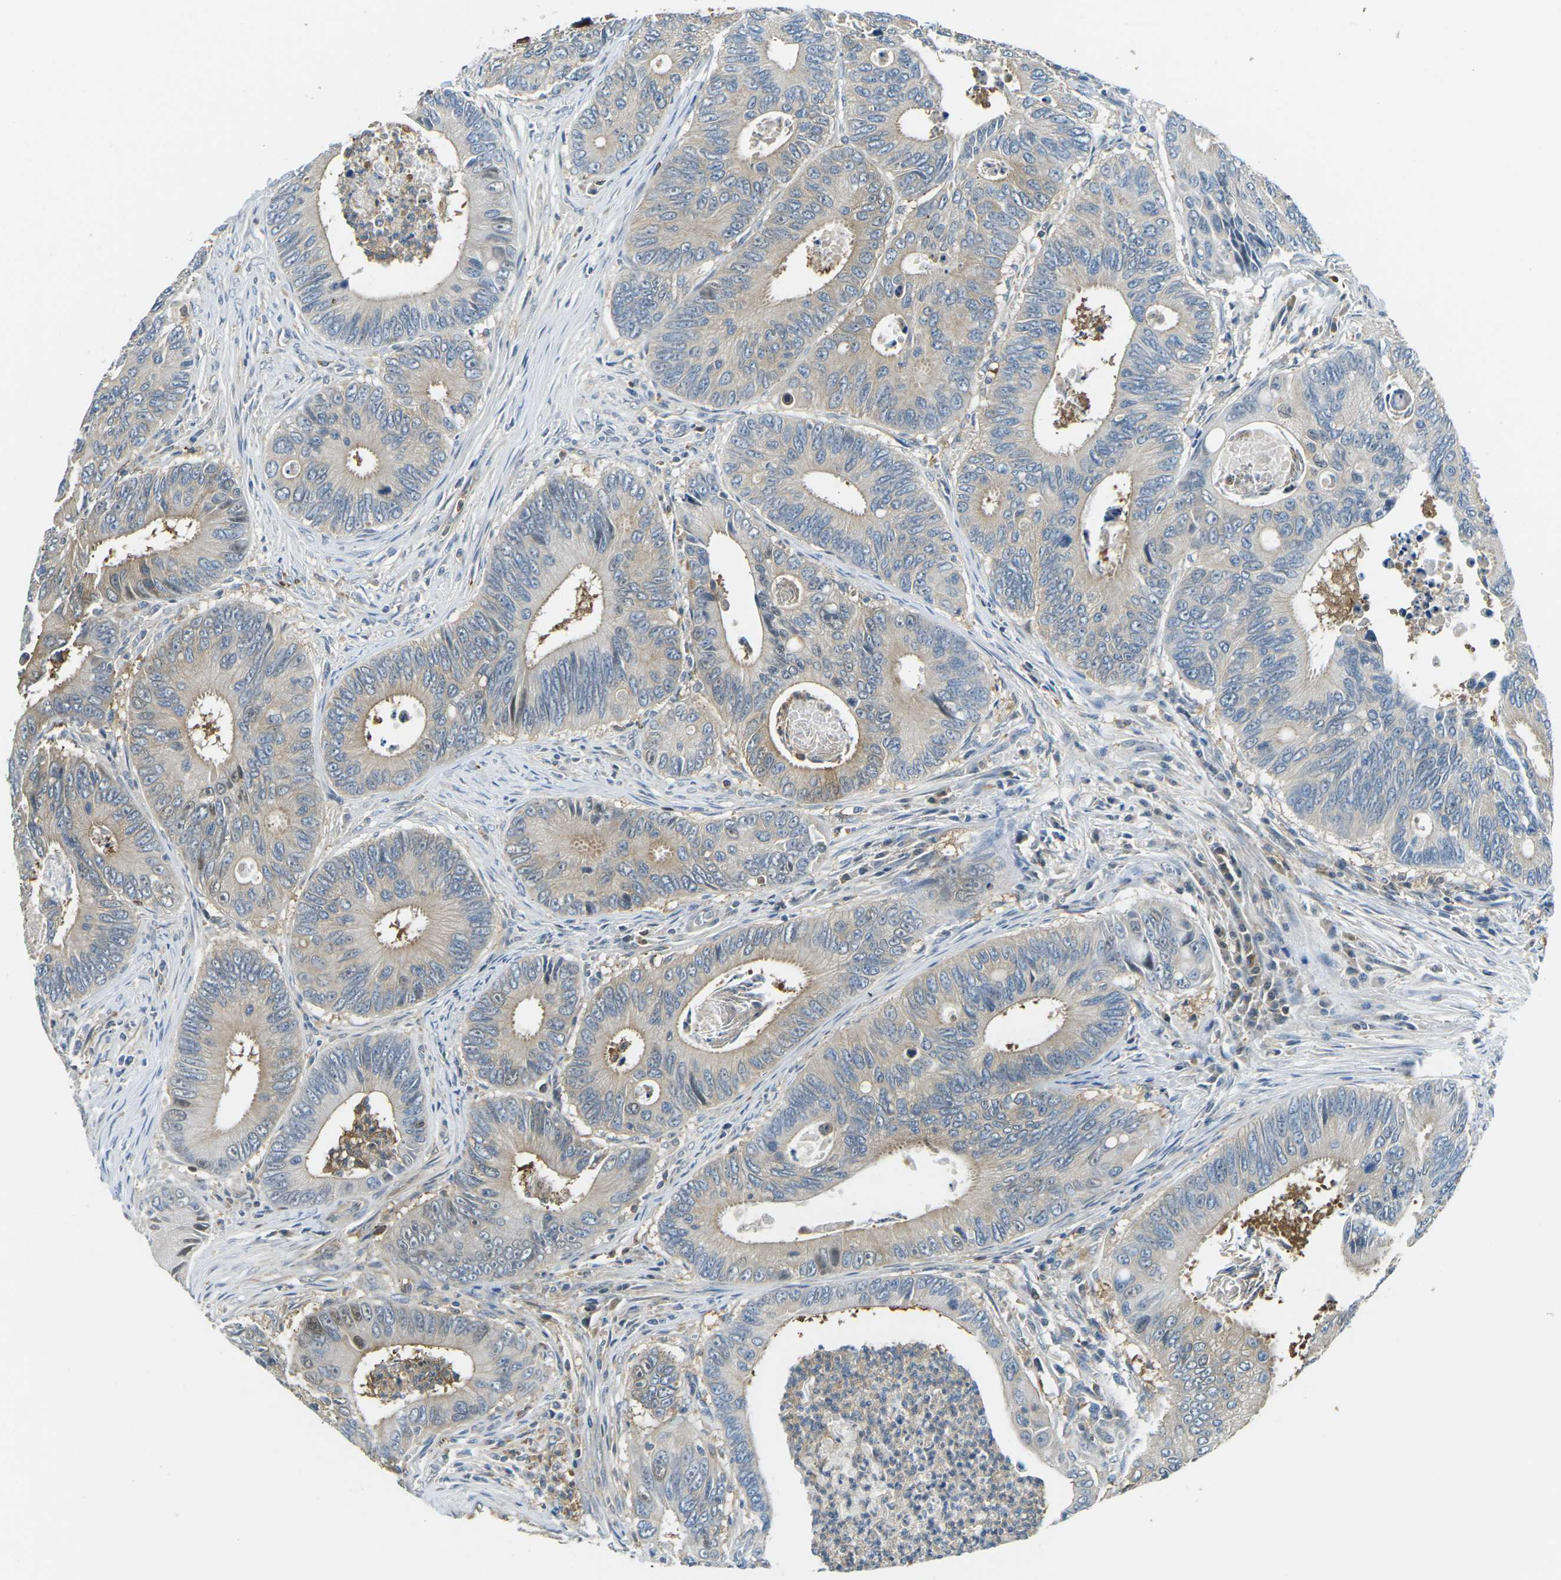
{"staining": {"intensity": "weak", "quantity": ">75%", "location": "cytoplasmic/membranous"}, "tissue": "colorectal cancer", "cell_type": "Tumor cells", "image_type": "cancer", "snomed": [{"axis": "morphology", "description": "Inflammation, NOS"}, {"axis": "morphology", "description": "Adenocarcinoma, NOS"}, {"axis": "topography", "description": "Colon"}], "caption": "Immunohistochemistry histopathology image of human colorectal cancer (adenocarcinoma) stained for a protein (brown), which displays low levels of weak cytoplasmic/membranous expression in about >75% of tumor cells.", "gene": "PIEZO2", "patient": {"sex": "male", "age": 72}}